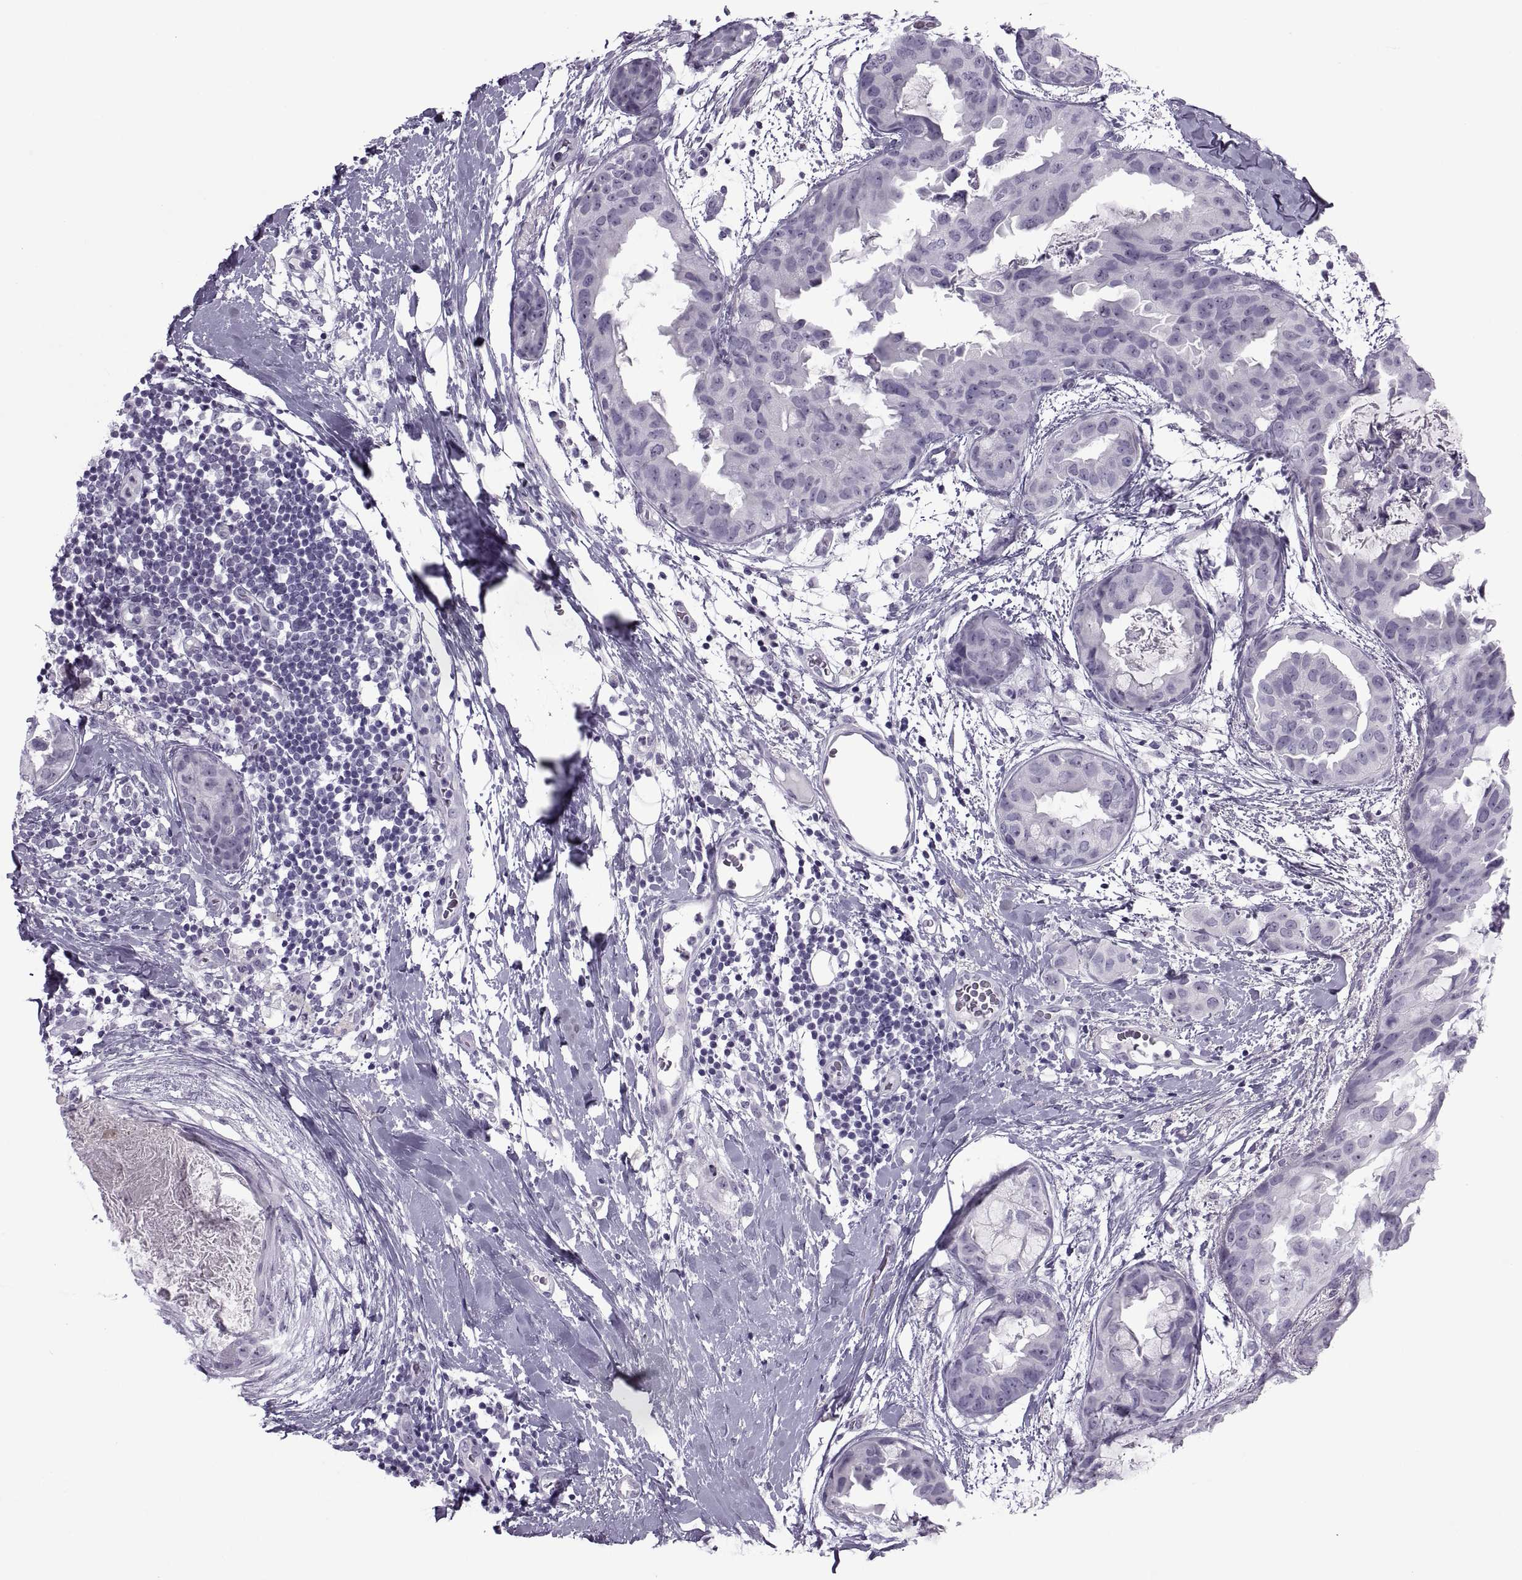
{"staining": {"intensity": "negative", "quantity": "none", "location": "none"}, "tissue": "breast cancer", "cell_type": "Tumor cells", "image_type": "cancer", "snomed": [{"axis": "morphology", "description": "Normal tissue, NOS"}, {"axis": "morphology", "description": "Duct carcinoma"}, {"axis": "topography", "description": "Breast"}], "caption": "A high-resolution image shows immunohistochemistry staining of infiltrating ductal carcinoma (breast), which exhibits no significant expression in tumor cells.", "gene": "FAM24A", "patient": {"sex": "female", "age": 40}}